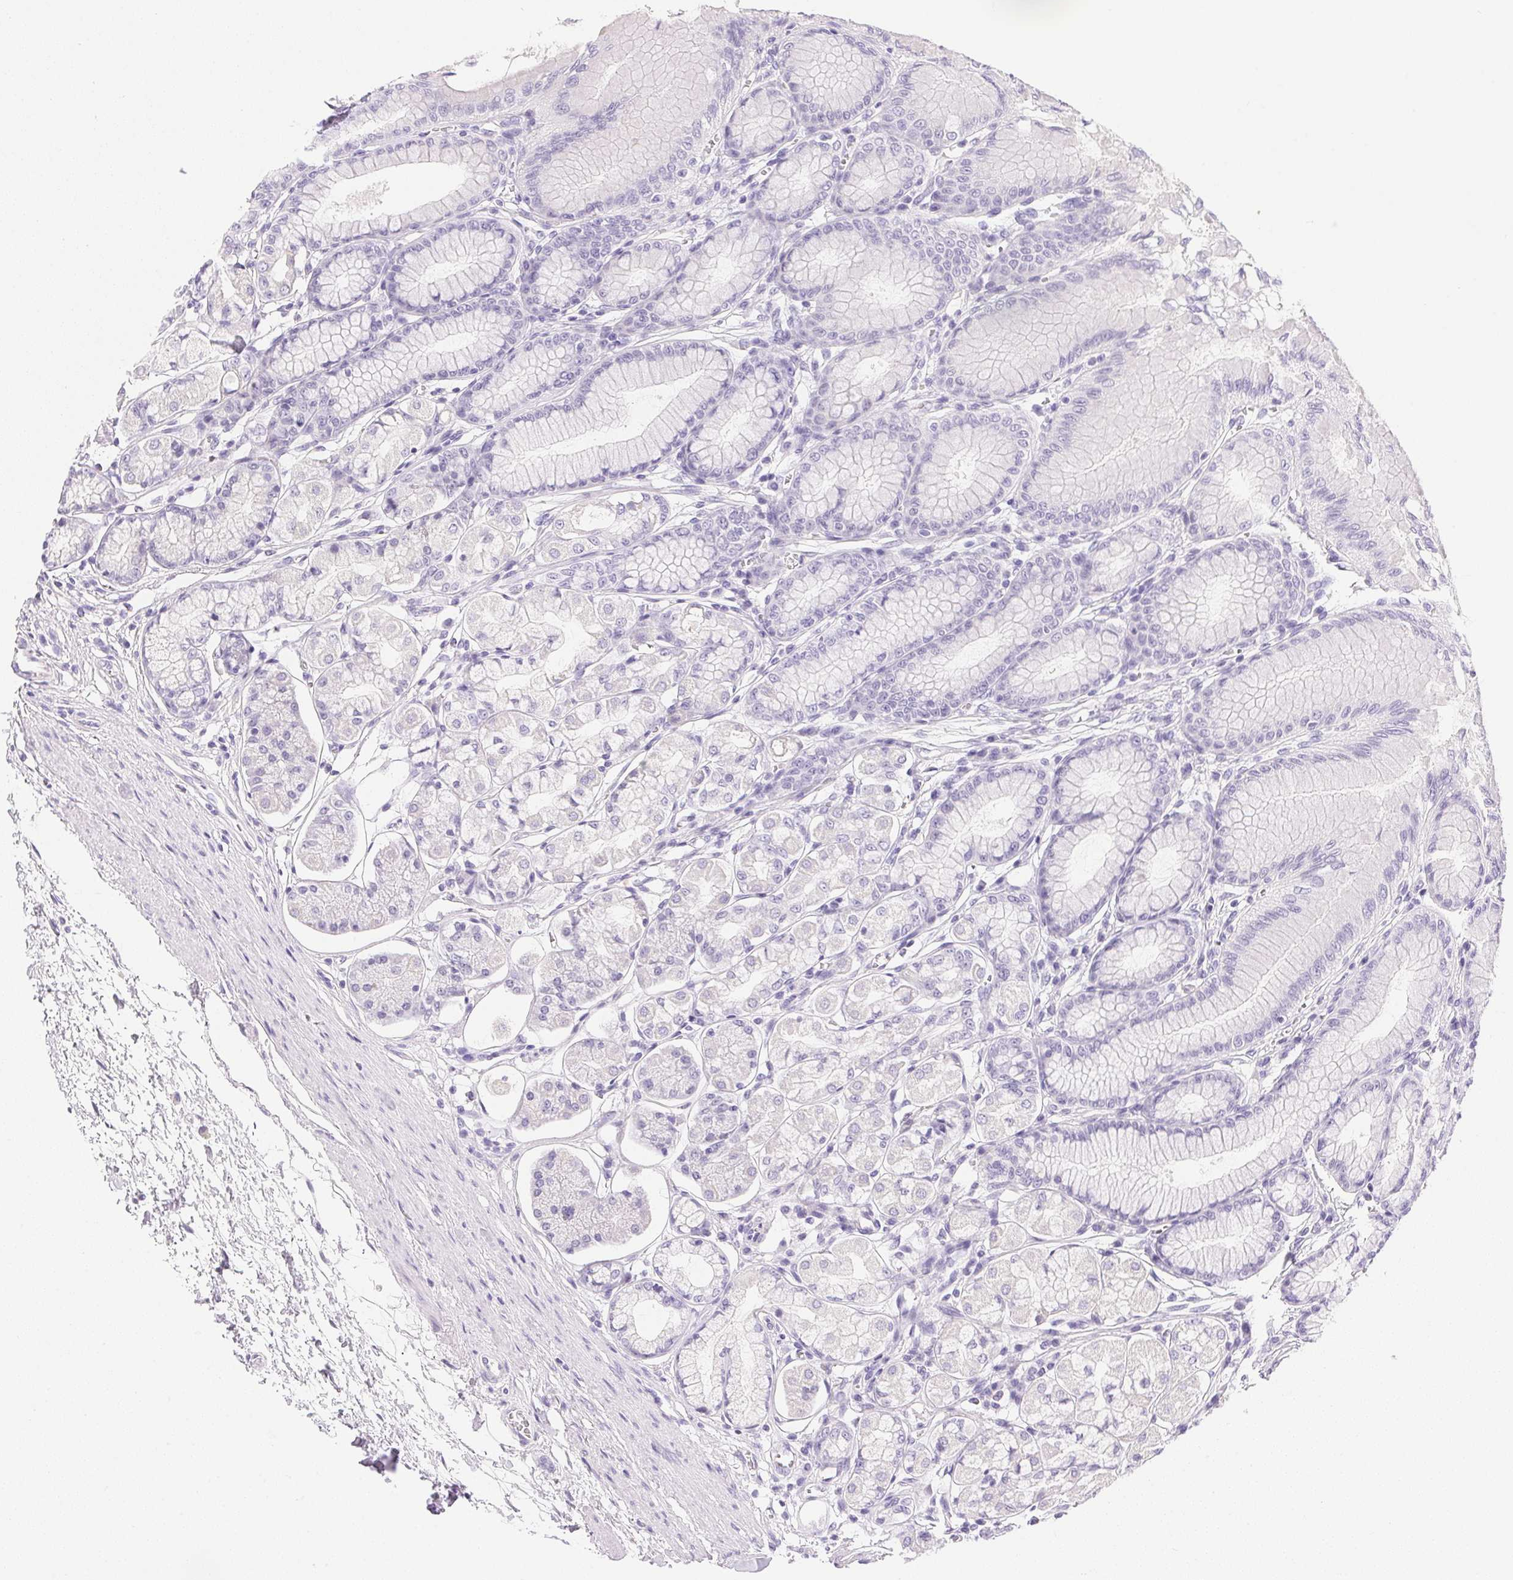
{"staining": {"intensity": "negative", "quantity": "none", "location": "none"}, "tissue": "stomach", "cell_type": "Glandular cells", "image_type": "normal", "snomed": [{"axis": "morphology", "description": "Normal tissue, NOS"}, {"axis": "topography", "description": "Stomach"}, {"axis": "topography", "description": "Stomach, lower"}], "caption": "There is no significant expression in glandular cells of stomach. (DAB (3,3'-diaminobenzidine) immunohistochemistry visualized using brightfield microscopy, high magnification).", "gene": "ATP6V0A4", "patient": {"sex": "male", "age": 76}}